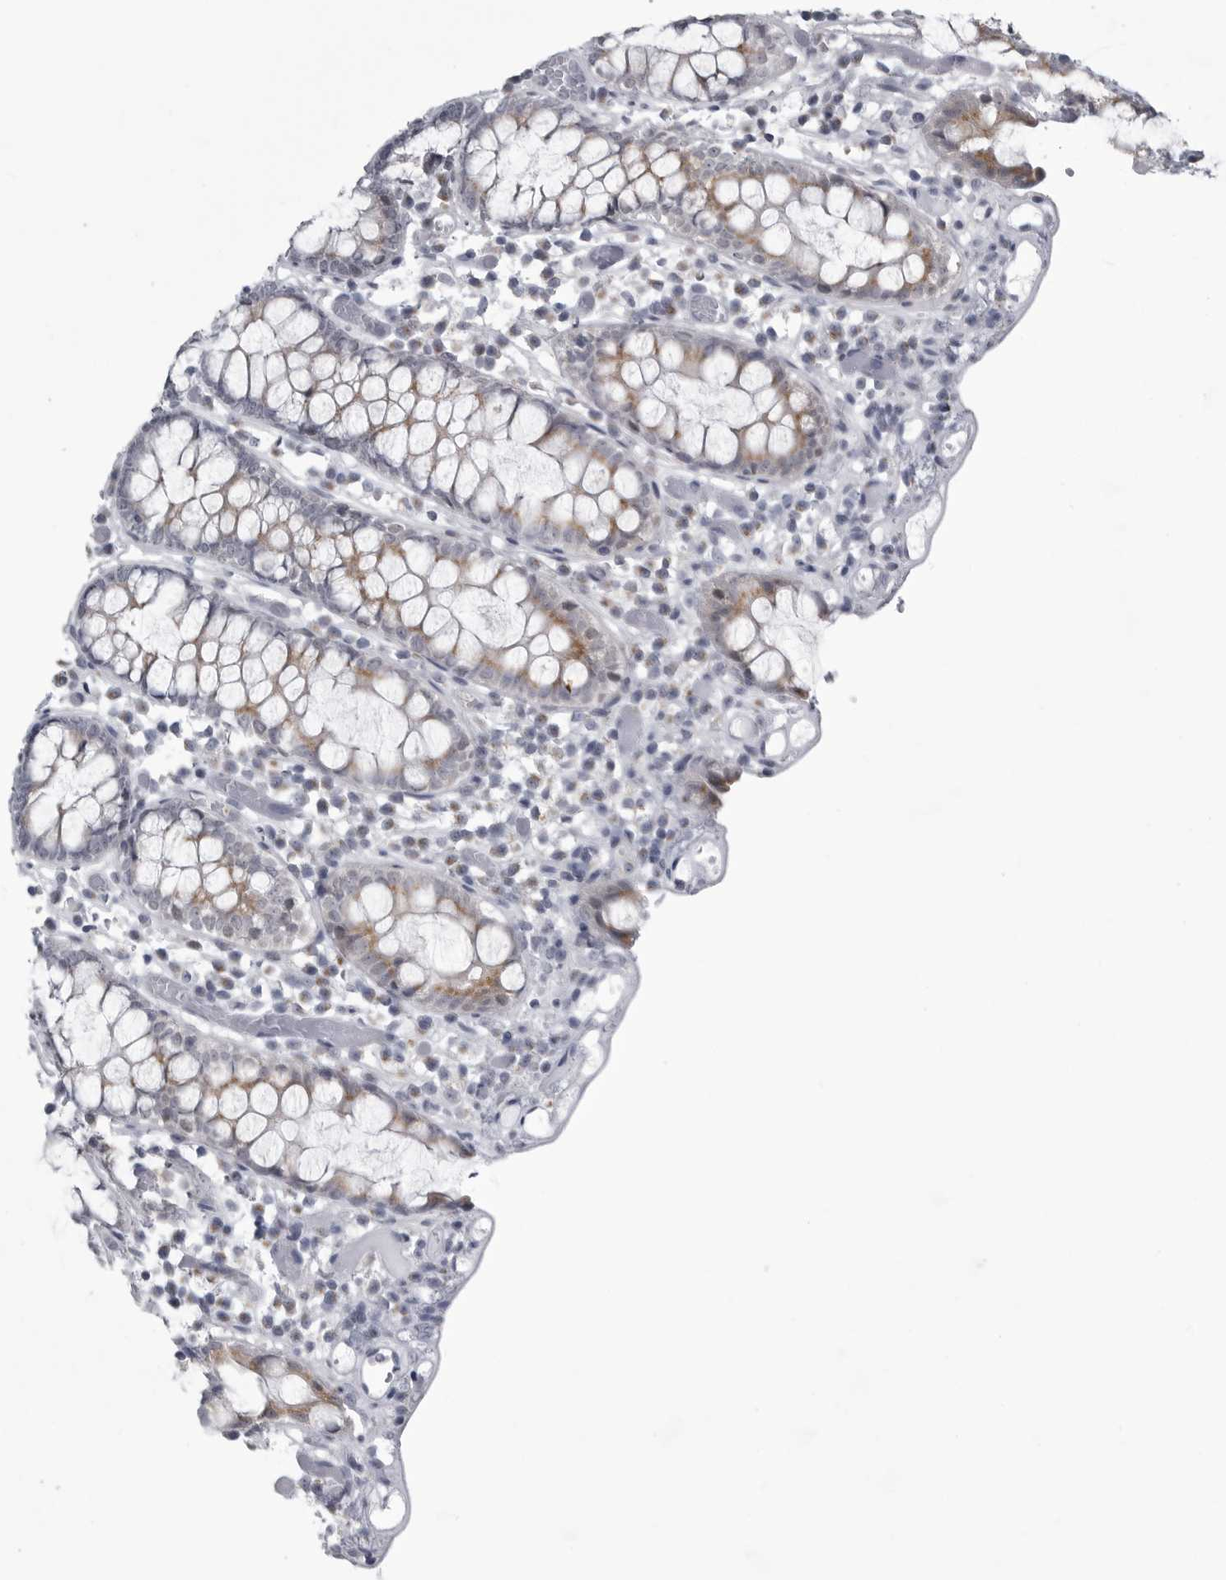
{"staining": {"intensity": "negative", "quantity": "none", "location": "none"}, "tissue": "colon", "cell_type": "Endothelial cells", "image_type": "normal", "snomed": [{"axis": "morphology", "description": "Normal tissue, NOS"}, {"axis": "topography", "description": "Colon"}], "caption": "Immunohistochemistry (IHC) micrograph of benign colon: human colon stained with DAB exhibits no significant protein expression in endothelial cells.", "gene": "MYOC", "patient": {"sex": "male", "age": 14}}